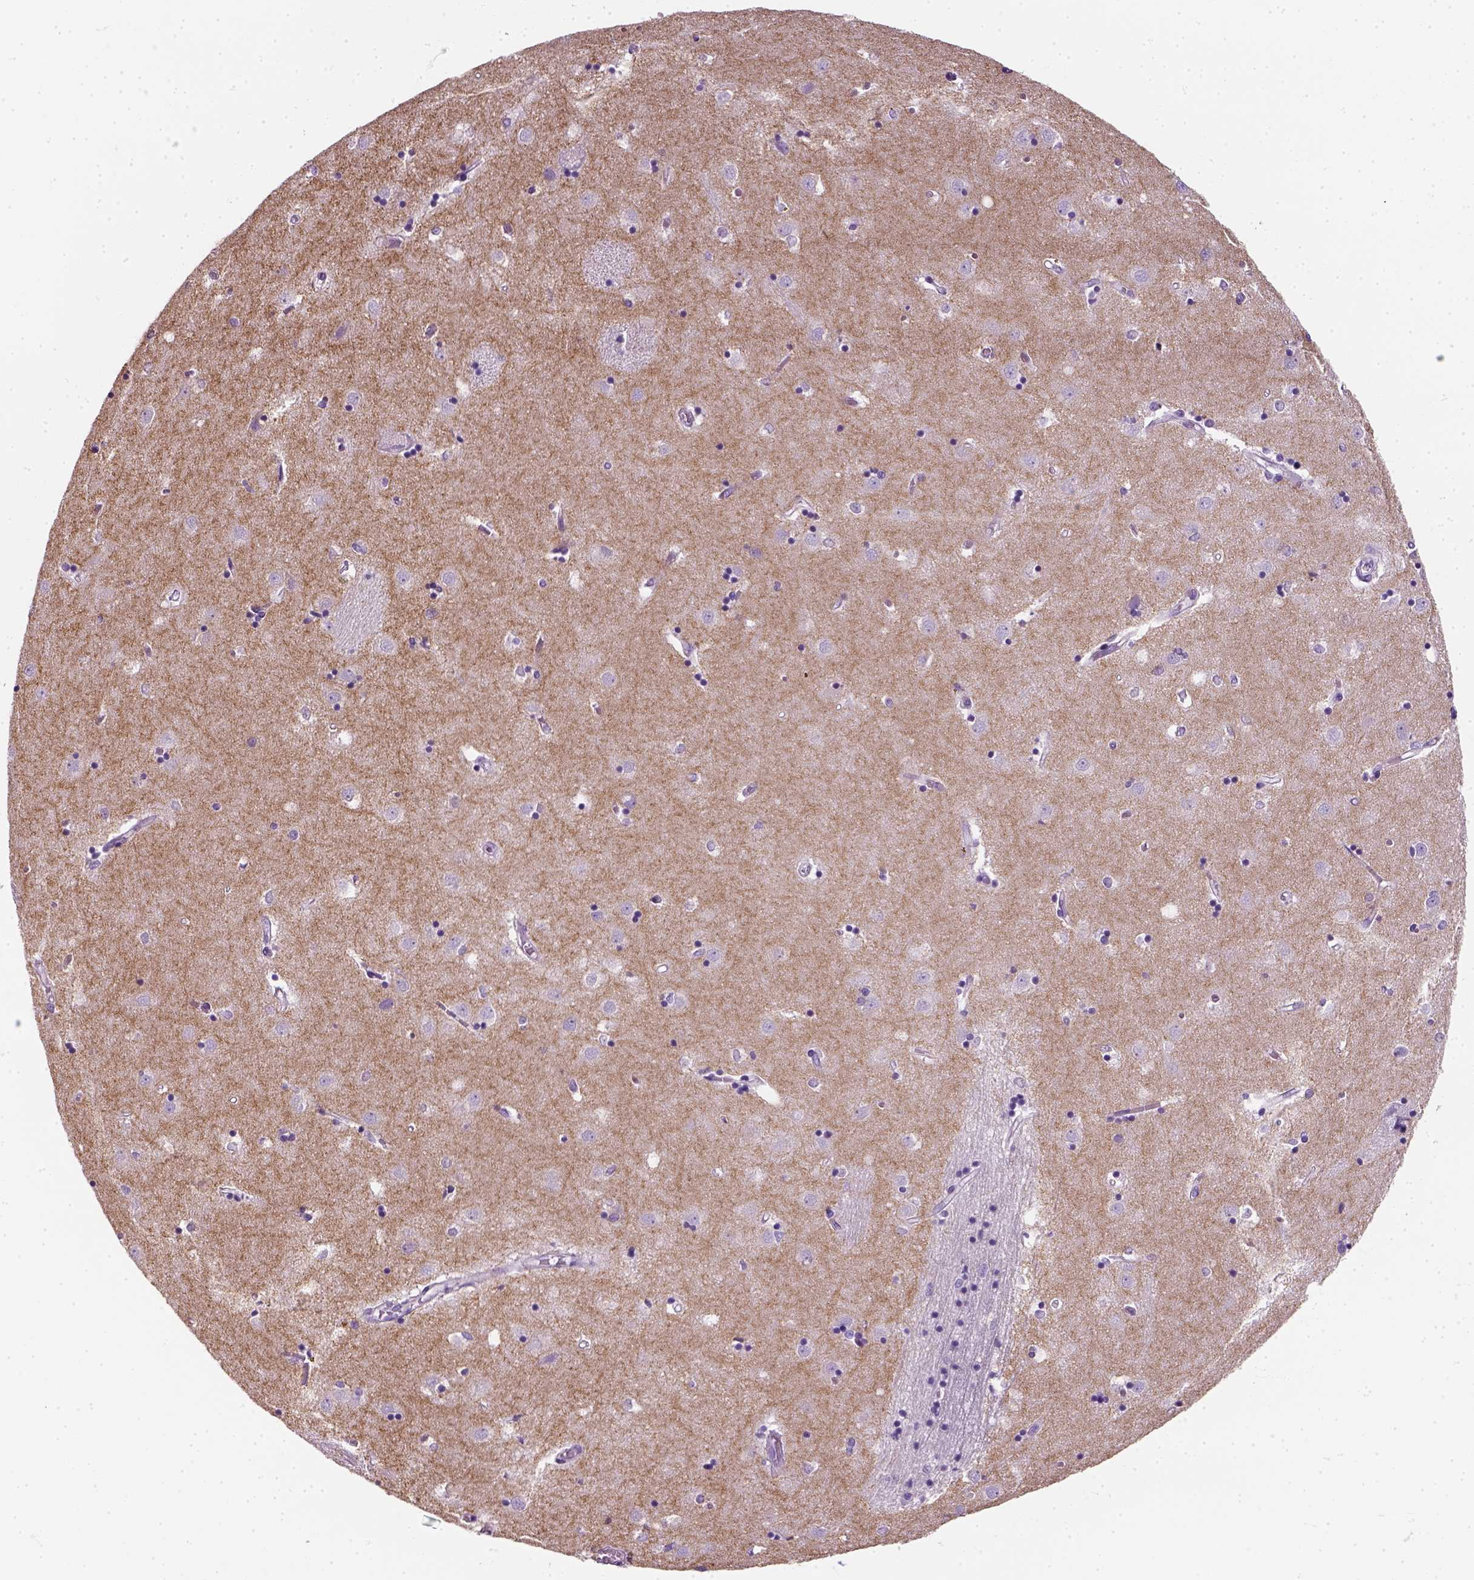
{"staining": {"intensity": "negative", "quantity": "none", "location": "none"}, "tissue": "caudate", "cell_type": "Glial cells", "image_type": "normal", "snomed": [{"axis": "morphology", "description": "Normal tissue, NOS"}, {"axis": "topography", "description": "Lateral ventricle wall"}], "caption": "IHC image of unremarkable caudate stained for a protein (brown), which shows no staining in glial cells.", "gene": "SLC12A5", "patient": {"sex": "male", "age": 54}}